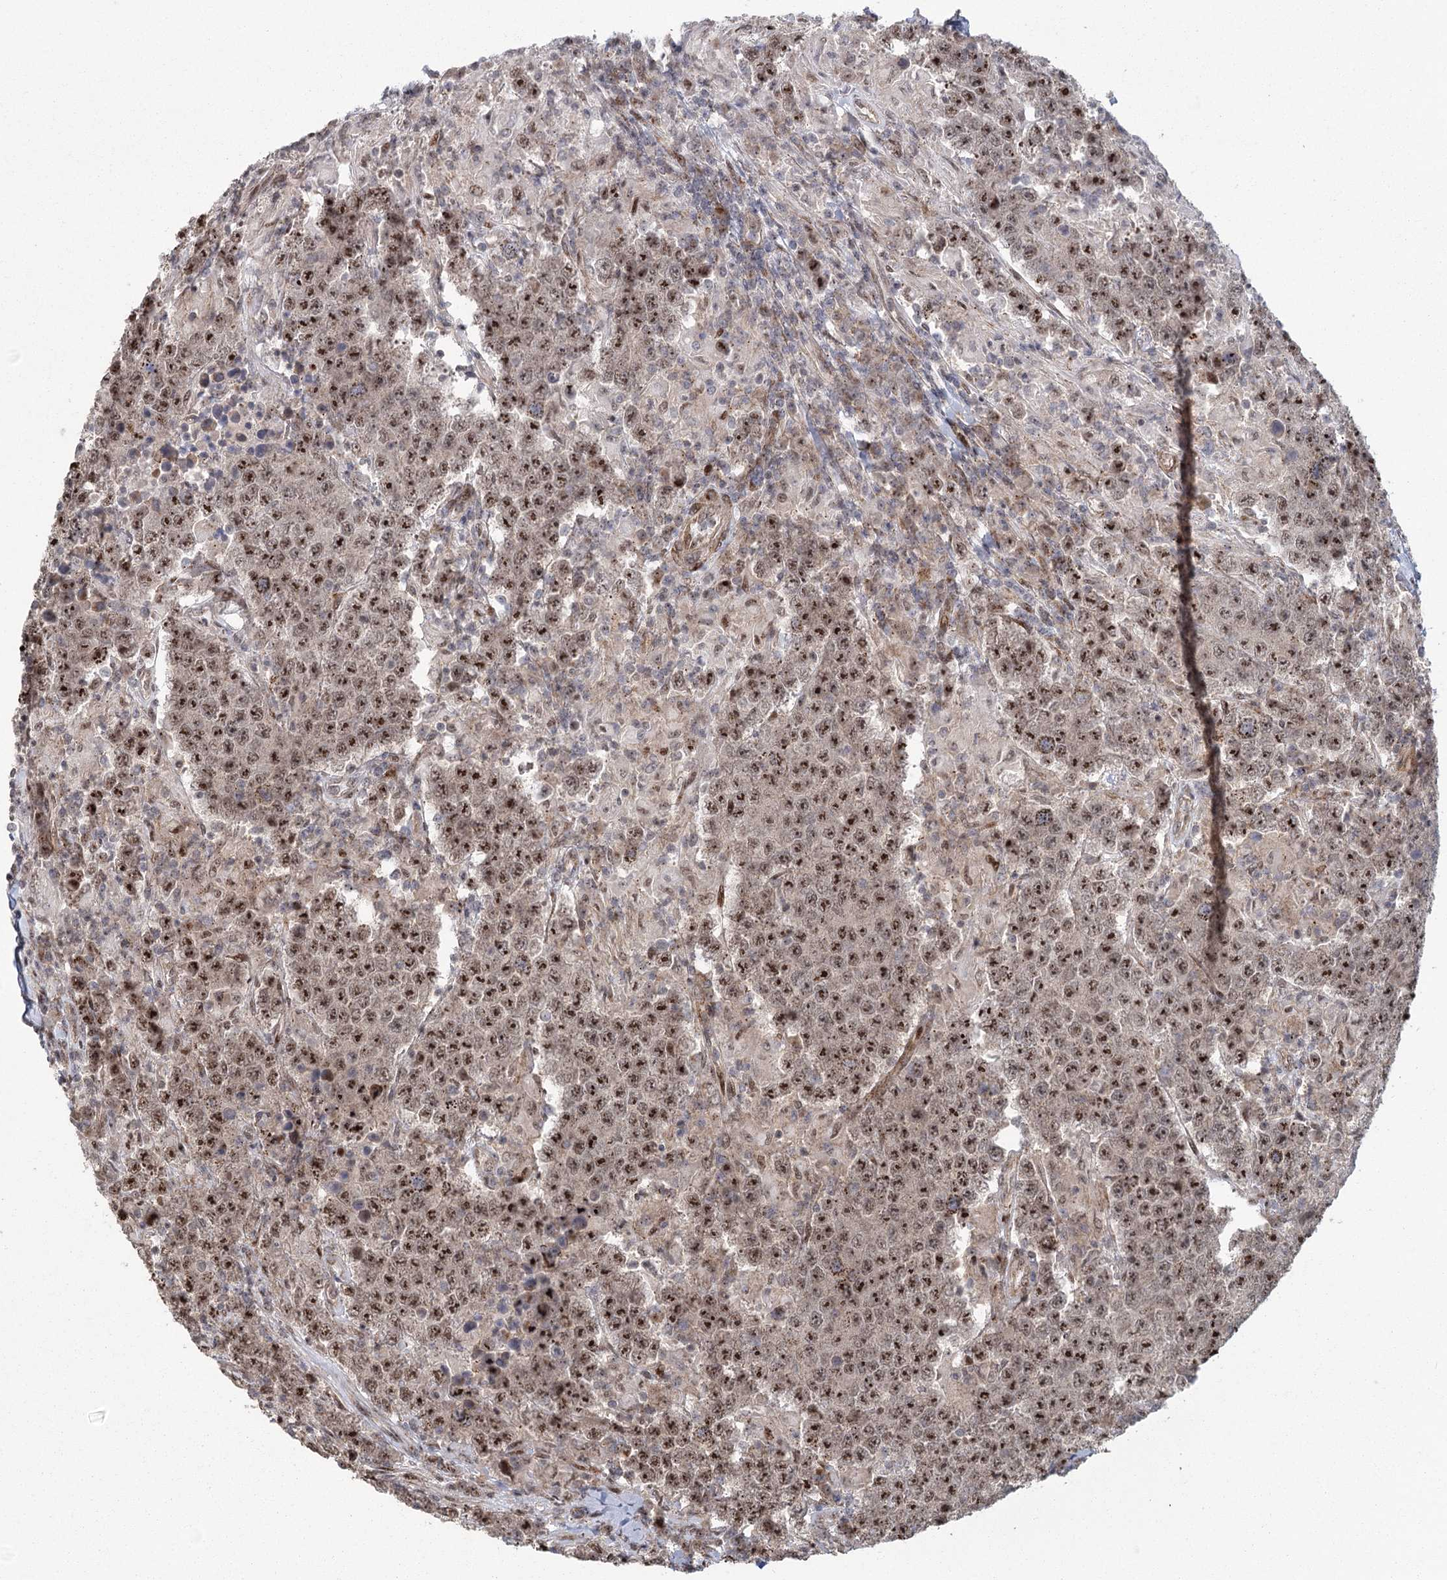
{"staining": {"intensity": "moderate", "quantity": ">75%", "location": "nuclear"}, "tissue": "testis cancer", "cell_type": "Tumor cells", "image_type": "cancer", "snomed": [{"axis": "morphology", "description": "Normal tissue, NOS"}, {"axis": "morphology", "description": "Urothelial carcinoma, High grade"}, {"axis": "morphology", "description": "Seminoma, NOS"}, {"axis": "morphology", "description": "Carcinoma, Embryonal, NOS"}, {"axis": "topography", "description": "Urinary bladder"}, {"axis": "topography", "description": "Testis"}], "caption": "Approximately >75% of tumor cells in testis cancer show moderate nuclear protein positivity as visualized by brown immunohistochemical staining.", "gene": "PARM1", "patient": {"sex": "male", "age": 41}}